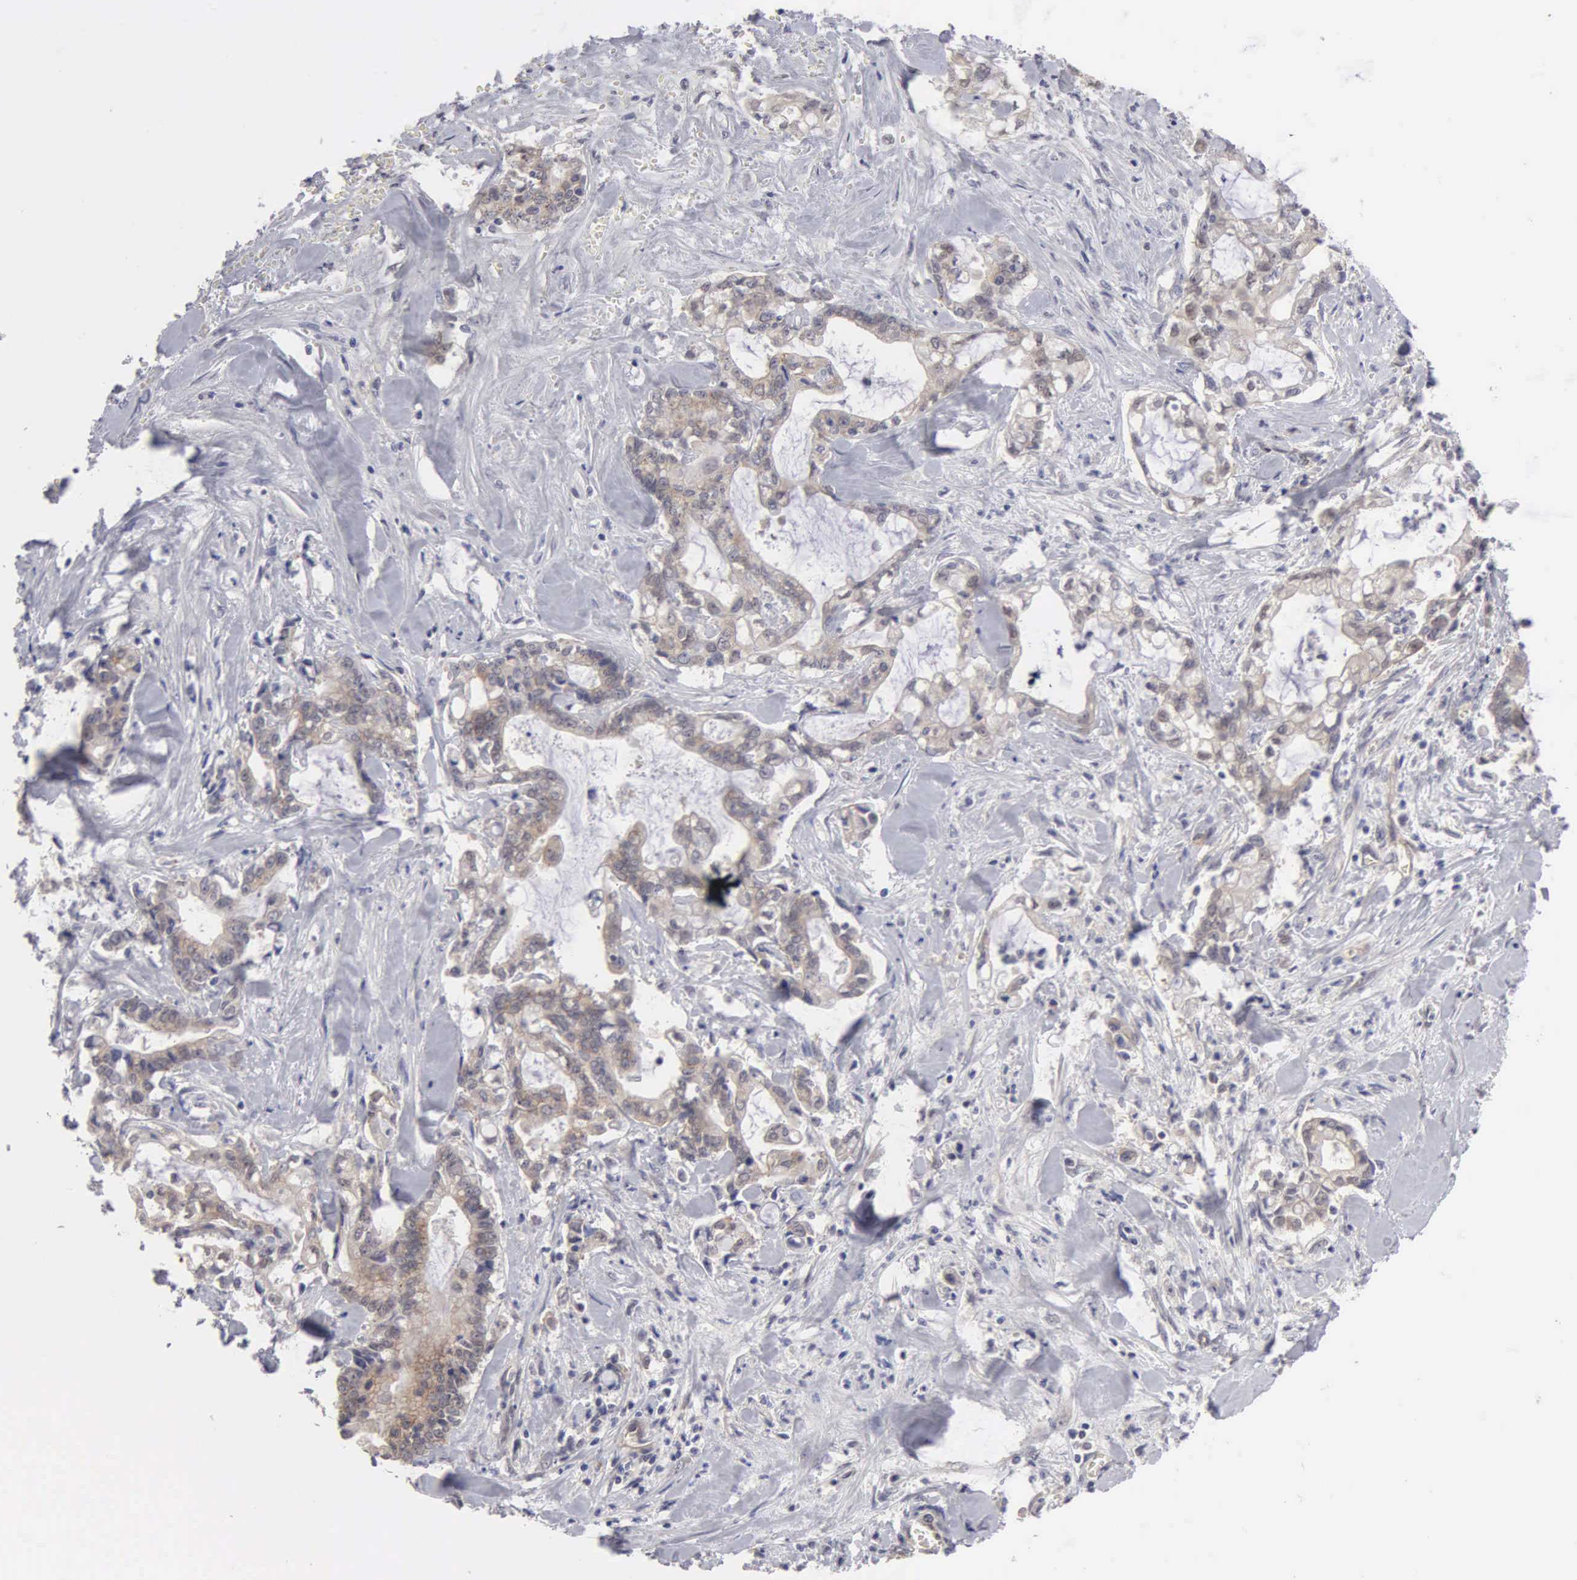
{"staining": {"intensity": "moderate", "quantity": ">75%", "location": "cytoplasmic/membranous"}, "tissue": "liver cancer", "cell_type": "Tumor cells", "image_type": "cancer", "snomed": [{"axis": "morphology", "description": "Cholangiocarcinoma"}, {"axis": "topography", "description": "Liver"}], "caption": "Human cholangiocarcinoma (liver) stained with a brown dye reveals moderate cytoplasmic/membranous positive positivity in approximately >75% of tumor cells.", "gene": "ZBTB33", "patient": {"sex": "male", "age": 57}}